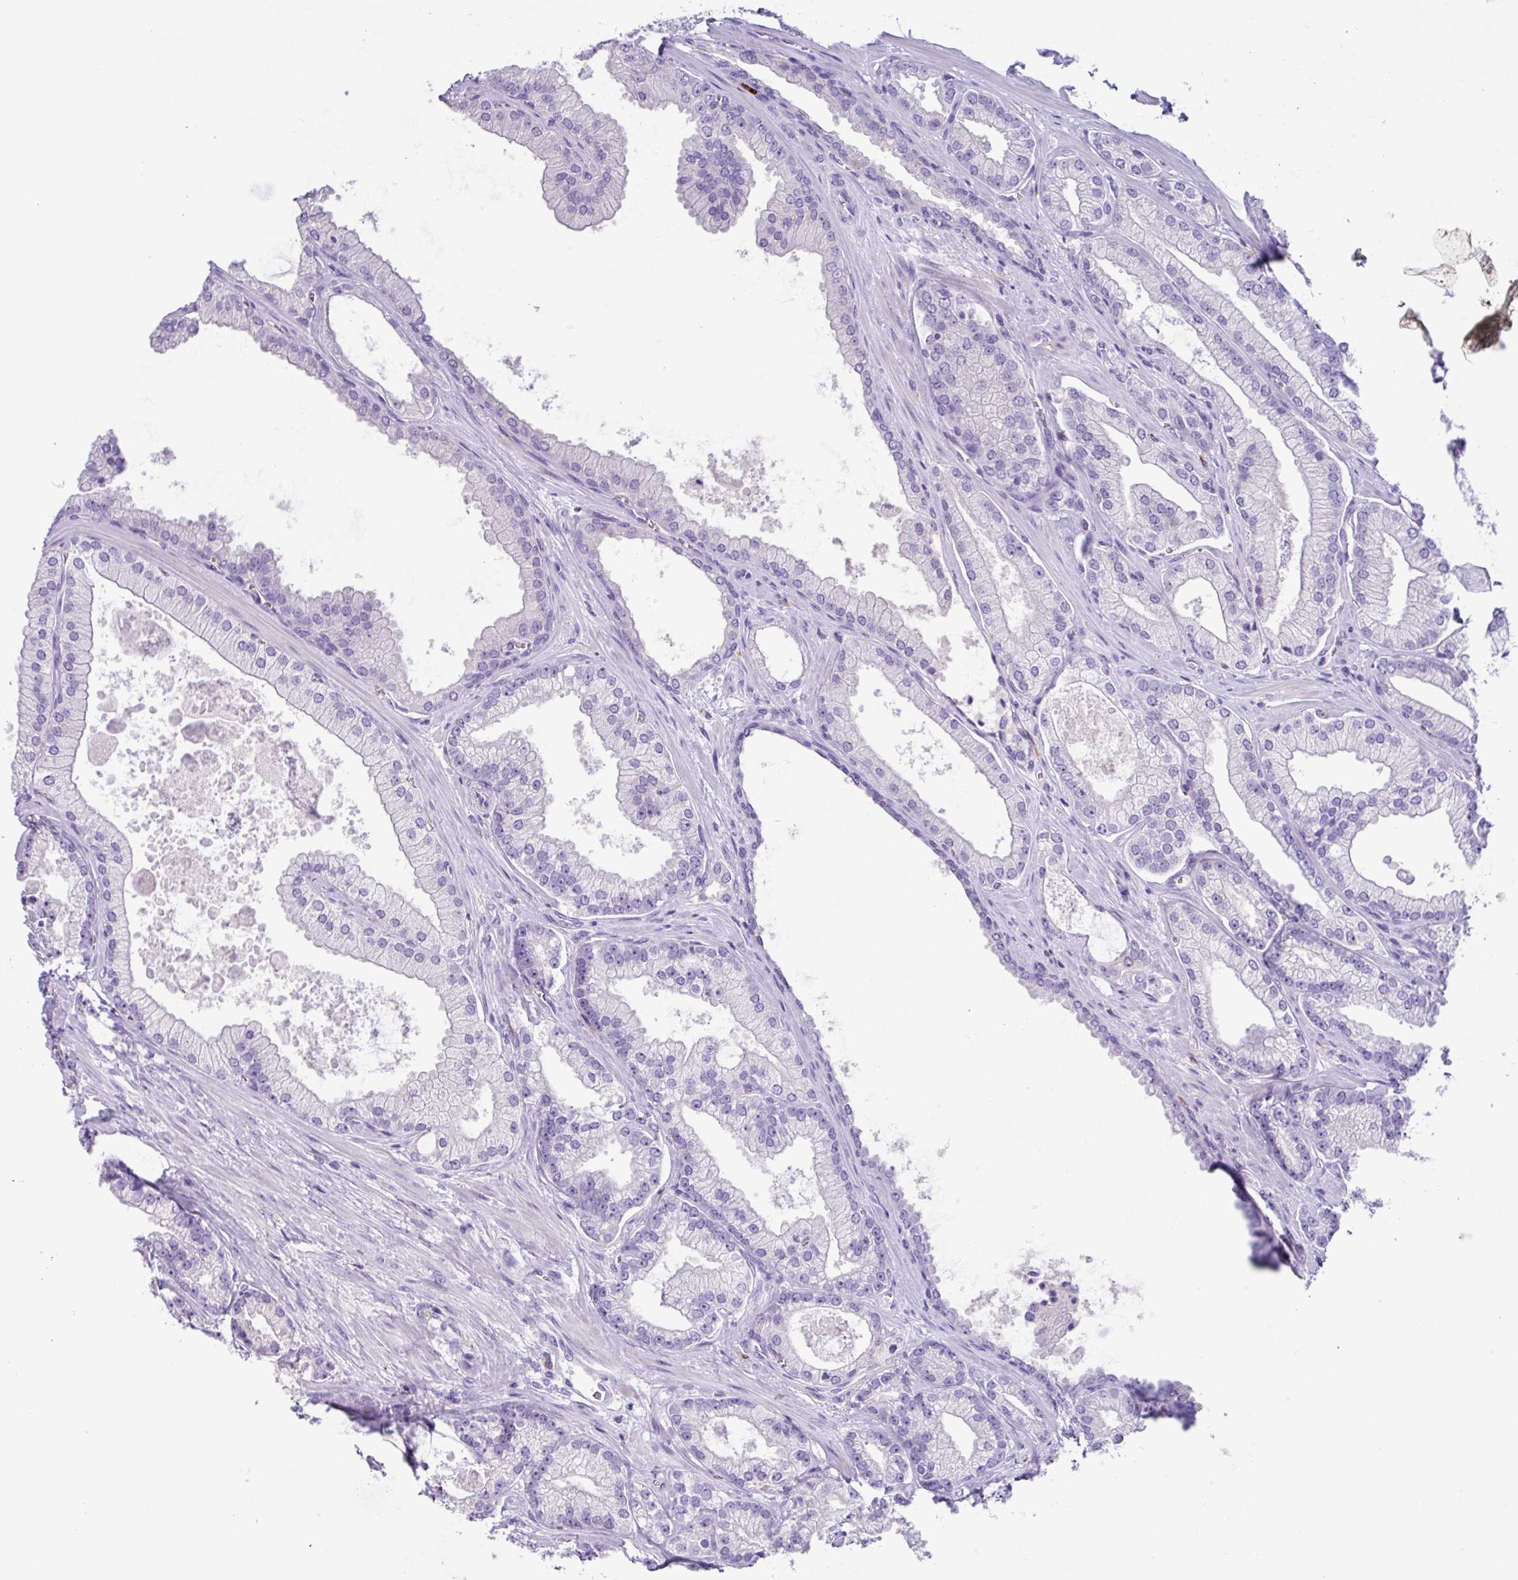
{"staining": {"intensity": "negative", "quantity": "none", "location": "none"}, "tissue": "prostate cancer", "cell_type": "Tumor cells", "image_type": "cancer", "snomed": [{"axis": "morphology", "description": "Adenocarcinoma, High grade"}, {"axis": "topography", "description": "Prostate"}], "caption": "Immunohistochemistry of human high-grade adenocarcinoma (prostate) exhibits no staining in tumor cells. Brightfield microscopy of IHC stained with DAB (brown) and hematoxylin (blue), captured at high magnification.", "gene": "MRM2", "patient": {"sex": "male", "age": 68}}